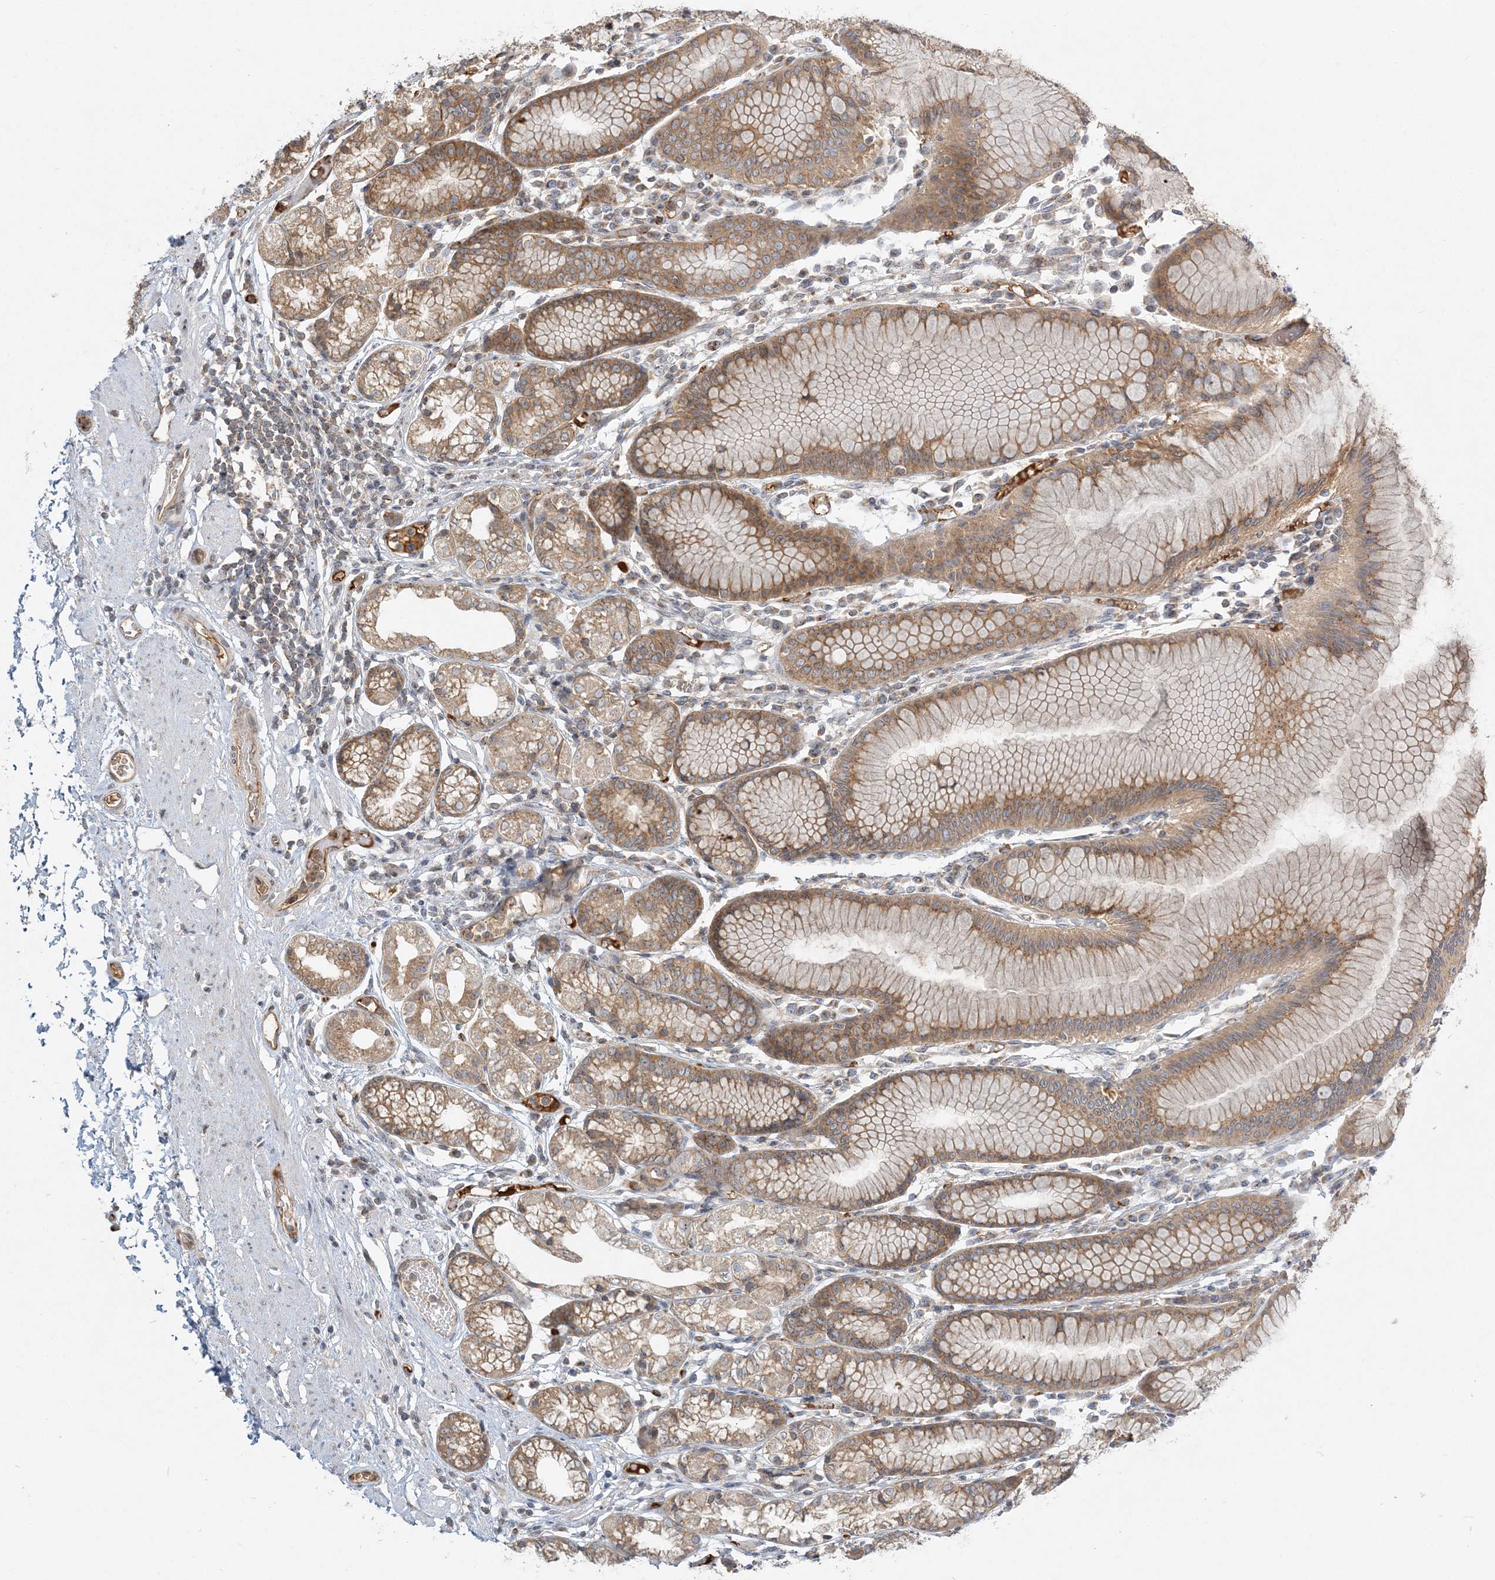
{"staining": {"intensity": "moderate", "quantity": ">75%", "location": "cytoplasmic/membranous"}, "tissue": "stomach", "cell_type": "Glandular cells", "image_type": "normal", "snomed": [{"axis": "morphology", "description": "Normal tissue, NOS"}, {"axis": "topography", "description": "Stomach"}], "caption": "High-power microscopy captured an immunohistochemistry histopathology image of normal stomach, revealing moderate cytoplasmic/membranous expression in about >75% of glandular cells. (IHC, brightfield microscopy, high magnification).", "gene": "AP1AR", "patient": {"sex": "female", "age": 57}}